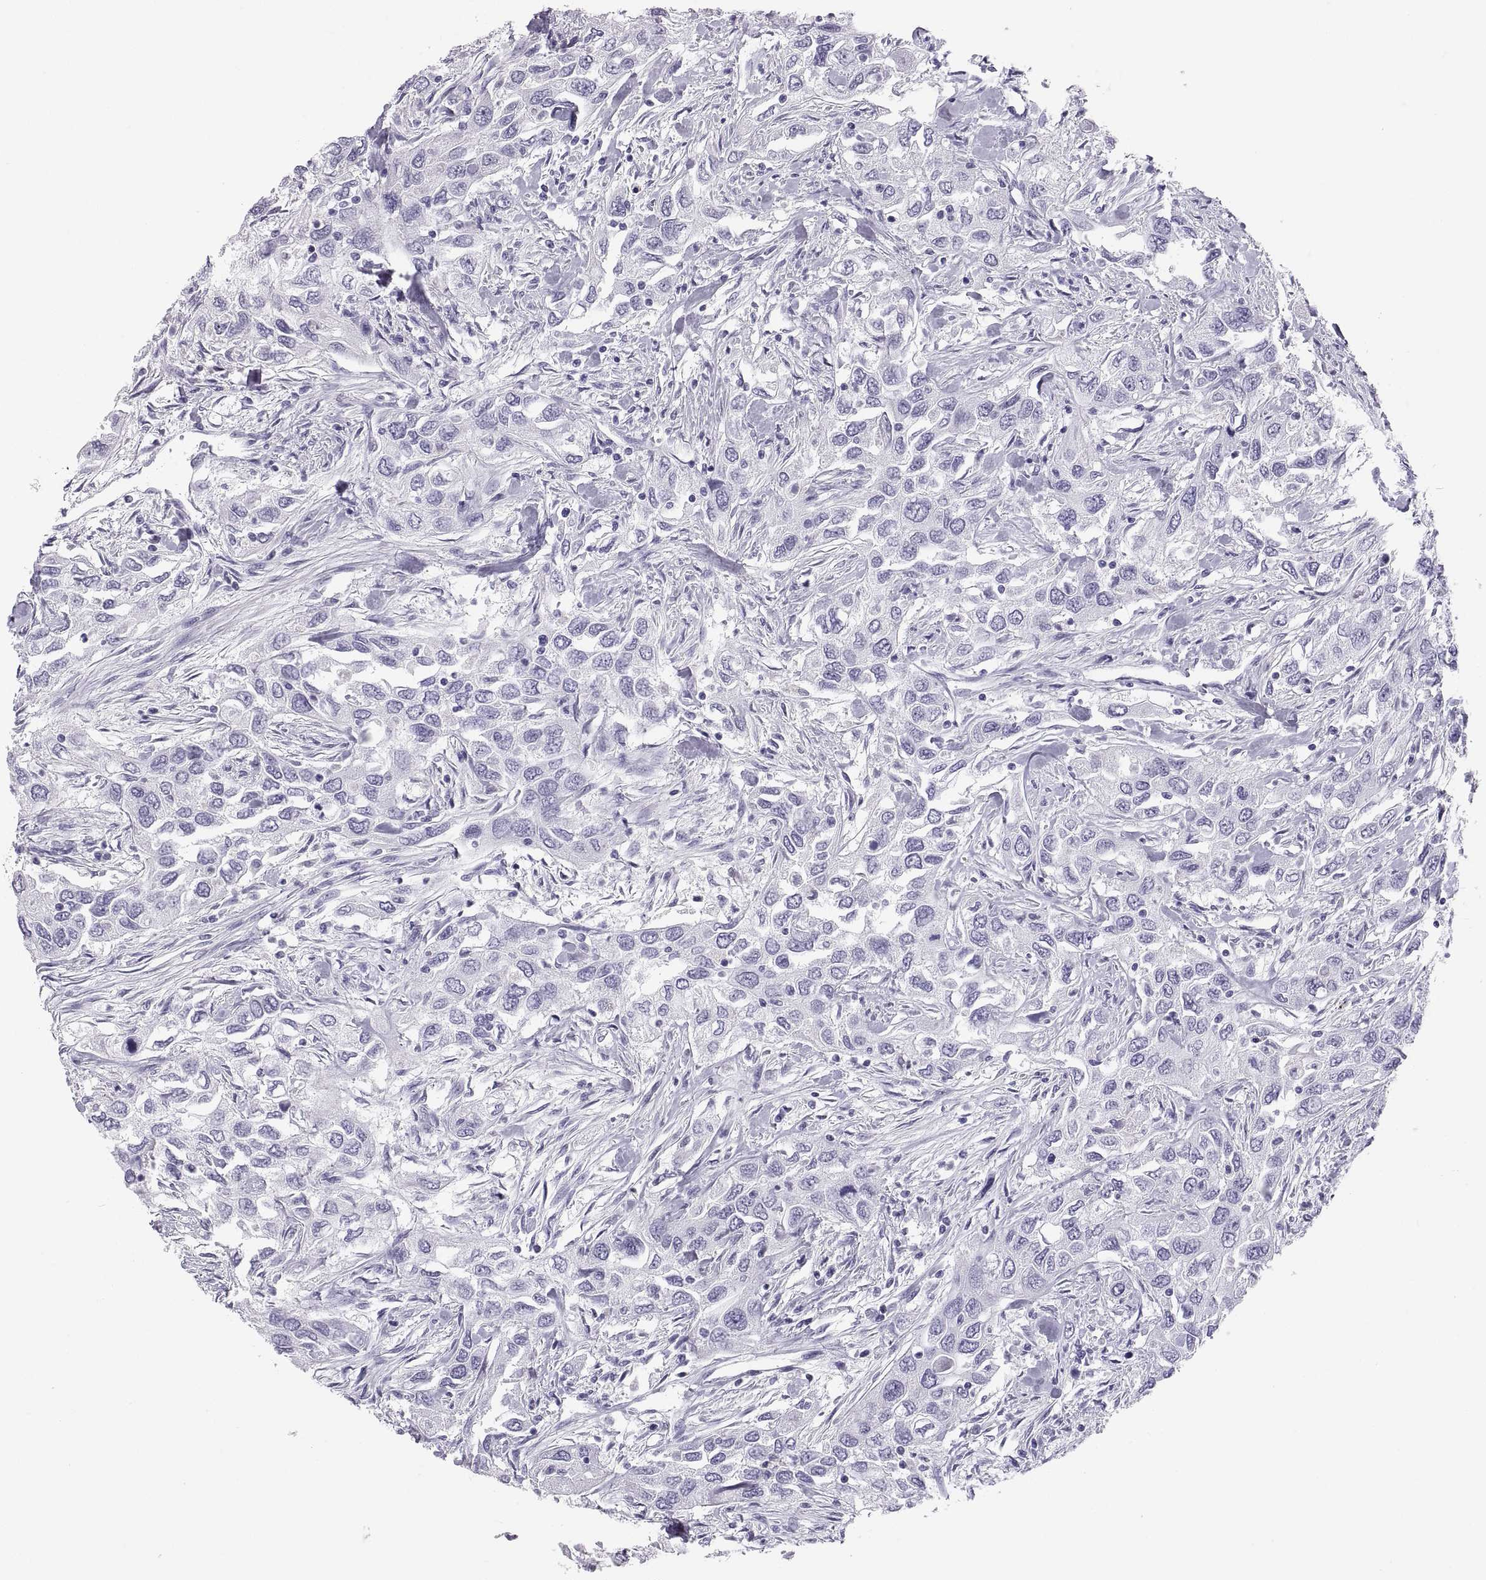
{"staining": {"intensity": "negative", "quantity": "none", "location": "none"}, "tissue": "urothelial cancer", "cell_type": "Tumor cells", "image_type": "cancer", "snomed": [{"axis": "morphology", "description": "Urothelial carcinoma, High grade"}, {"axis": "topography", "description": "Urinary bladder"}], "caption": "High power microscopy histopathology image of an immunohistochemistry micrograph of urothelial carcinoma (high-grade), revealing no significant expression in tumor cells.", "gene": "PAX2", "patient": {"sex": "male", "age": 76}}